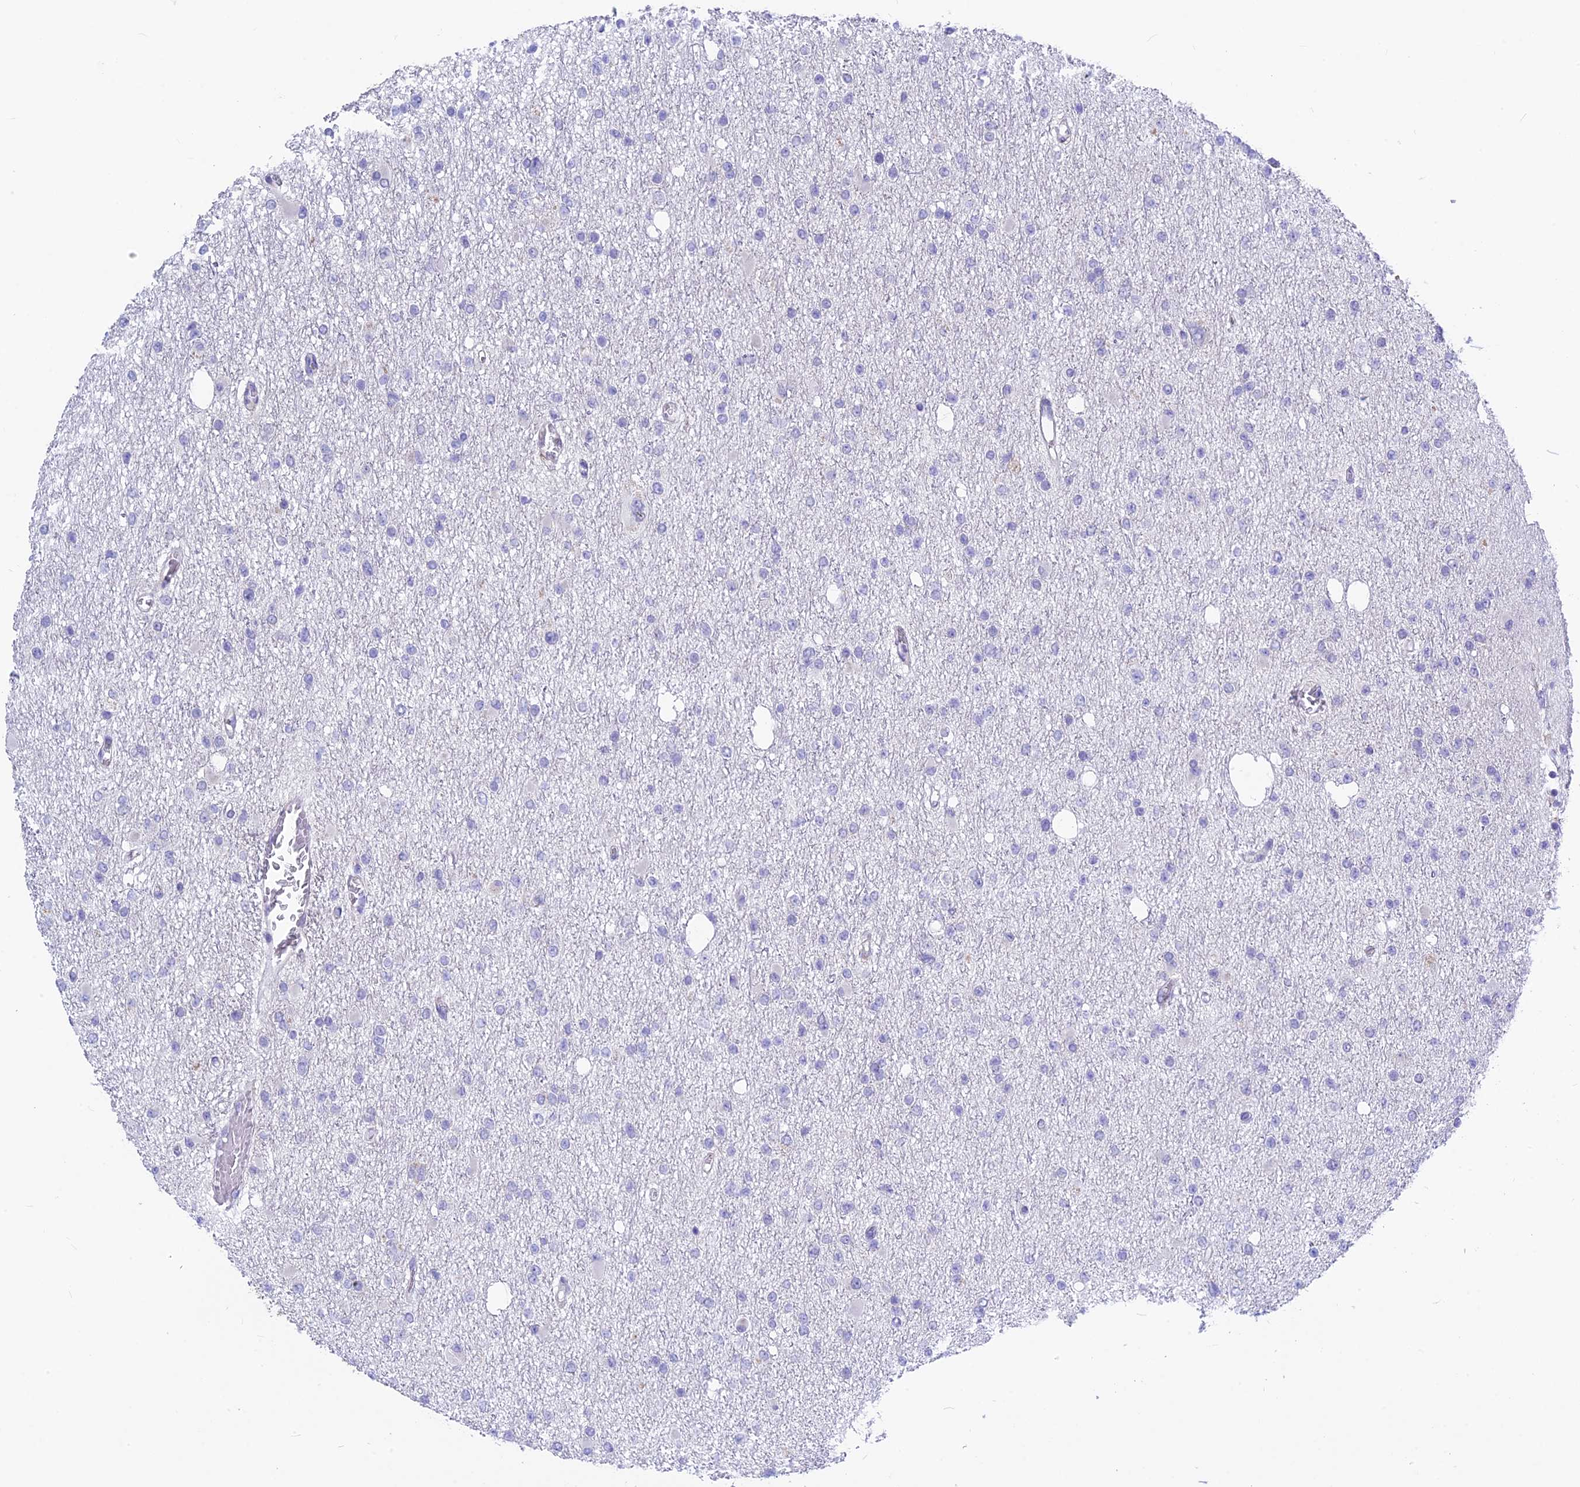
{"staining": {"intensity": "negative", "quantity": "none", "location": "none"}, "tissue": "glioma", "cell_type": "Tumor cells", "image_type": "cancer", "snomed": [{"axis": "morphology", "description": "Glioma, malignant, Low grade"}, {"axis": "topography", "description": "Brain"}], "caption": "High power microscopy histopathology image of an immunohistochemistry histopathology image of malignant glioma (low-grade), revealing no significant expression in tumor cells.", "gene": "SNTN", "patient": {"sex": "female", "age": 22}}